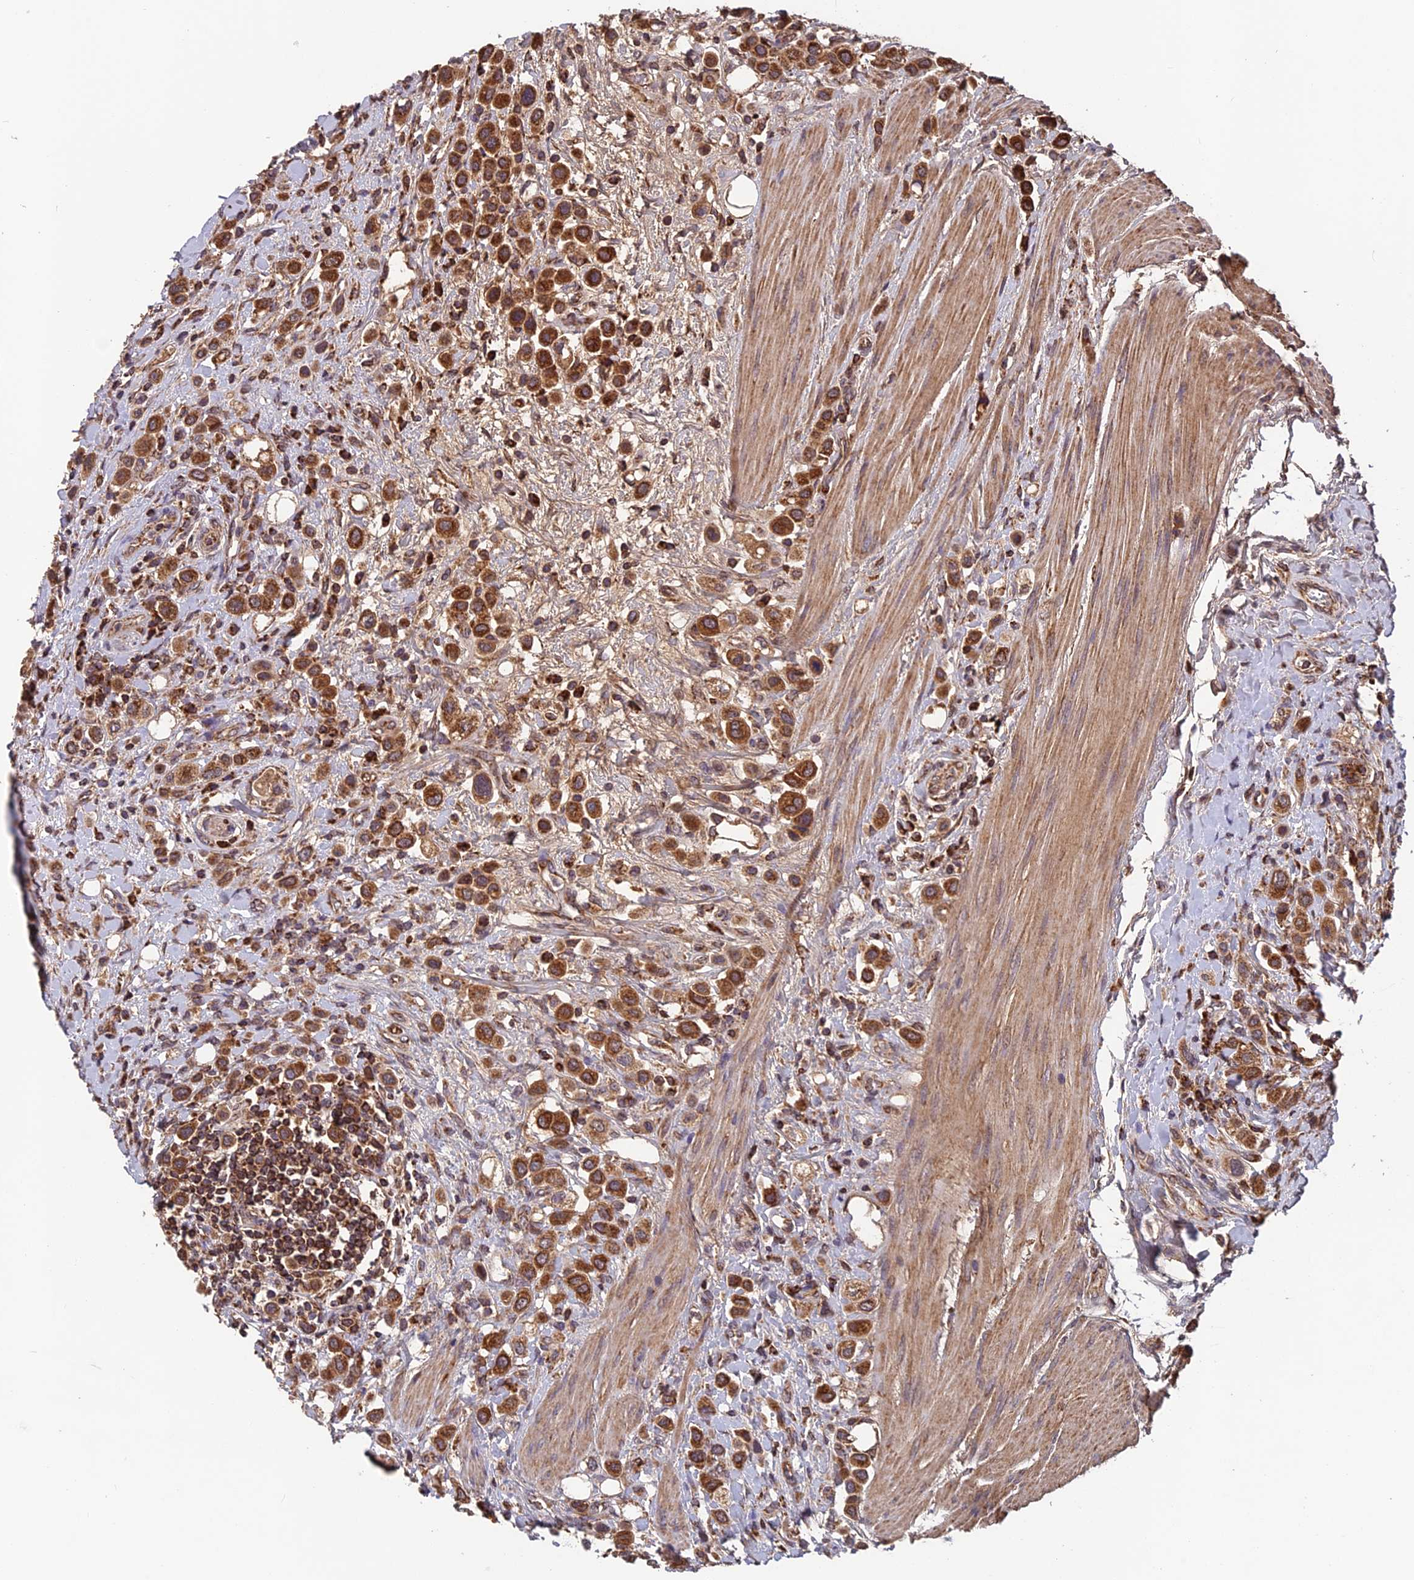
{"staining": {"intensity": "strong", "quantity": ">75%", "location": "cytoplasmic/membranous"}, "tissue": "urothelial cancer", "cell_type": "Tumor cells", "image_type": "cancer", "snomed": [{"axis": "morphology", "description": "Urothelial carcinoma, High grade"}, {"axis": "topography", "description": "Urinary bladder"}], "caption": "A brown stain labels strong cytoplasmic/membranous expression of a protein in urothelial cancer tumor cells.", "gene": "CCDC15", "patient": {"sex": "male", "age": 50}}